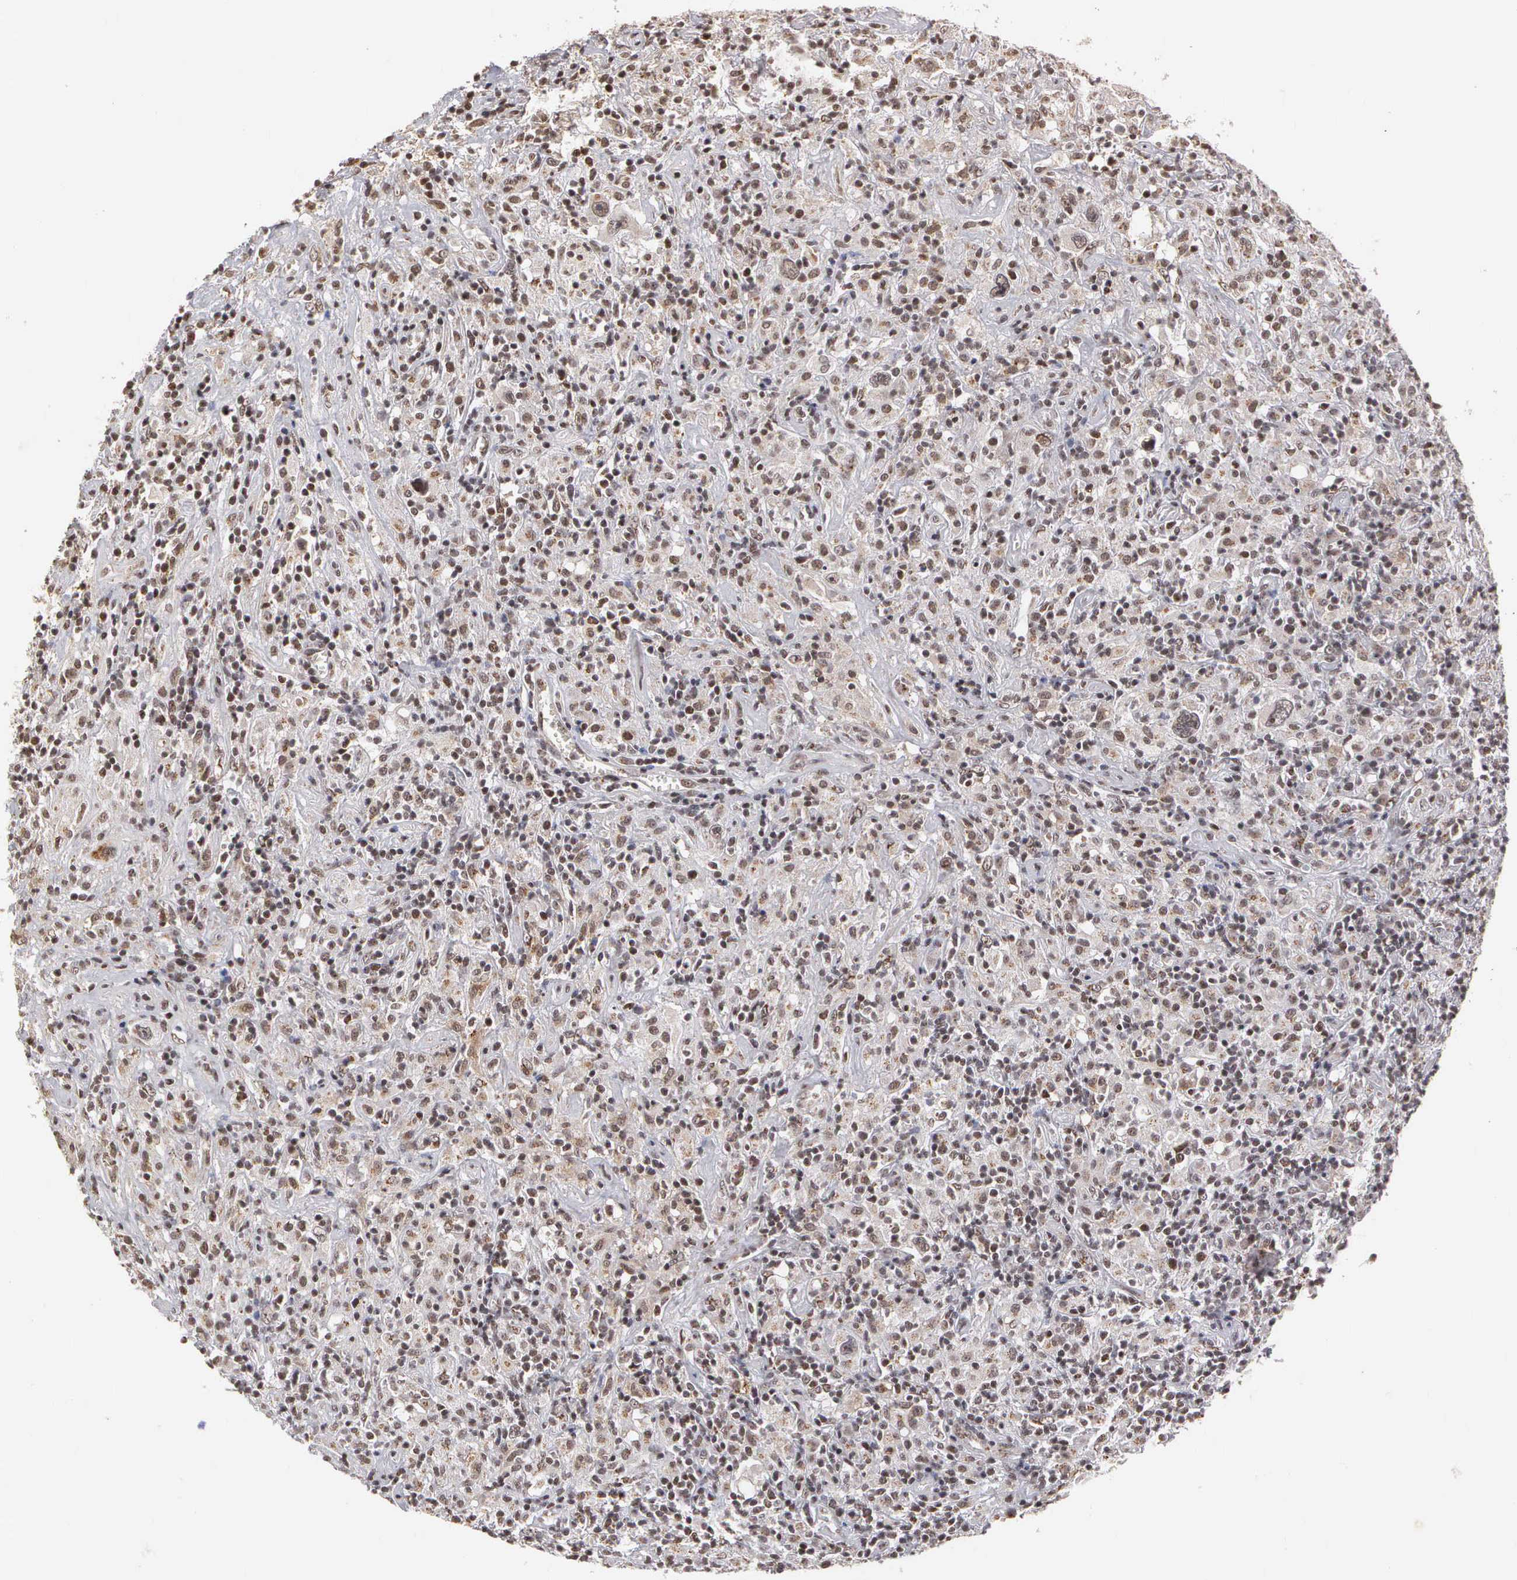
{"staining": {"intensity": "moderate", "quantity": "25%-75%", "location": "cytoplasmic/membranous,nuclear"}, "tissue": "lymphoma", "cell_type": "Tumor cells", "image_type": "cancer", "snomed": [{"axis": "morphology", "description": "Hodgkin's disease, NOS"}, {"axis": "topography", "description": "Lymph node"}], "caption": "Hodgkin's disease stained with DAB IHC demonstrates medium levels of moderate cytoplasmic/membranous and nuclear positivity in about 25%-75% of tumor cells.", "gene": "GTF2A1", "patient": {"sex": "male", "age": 46}}